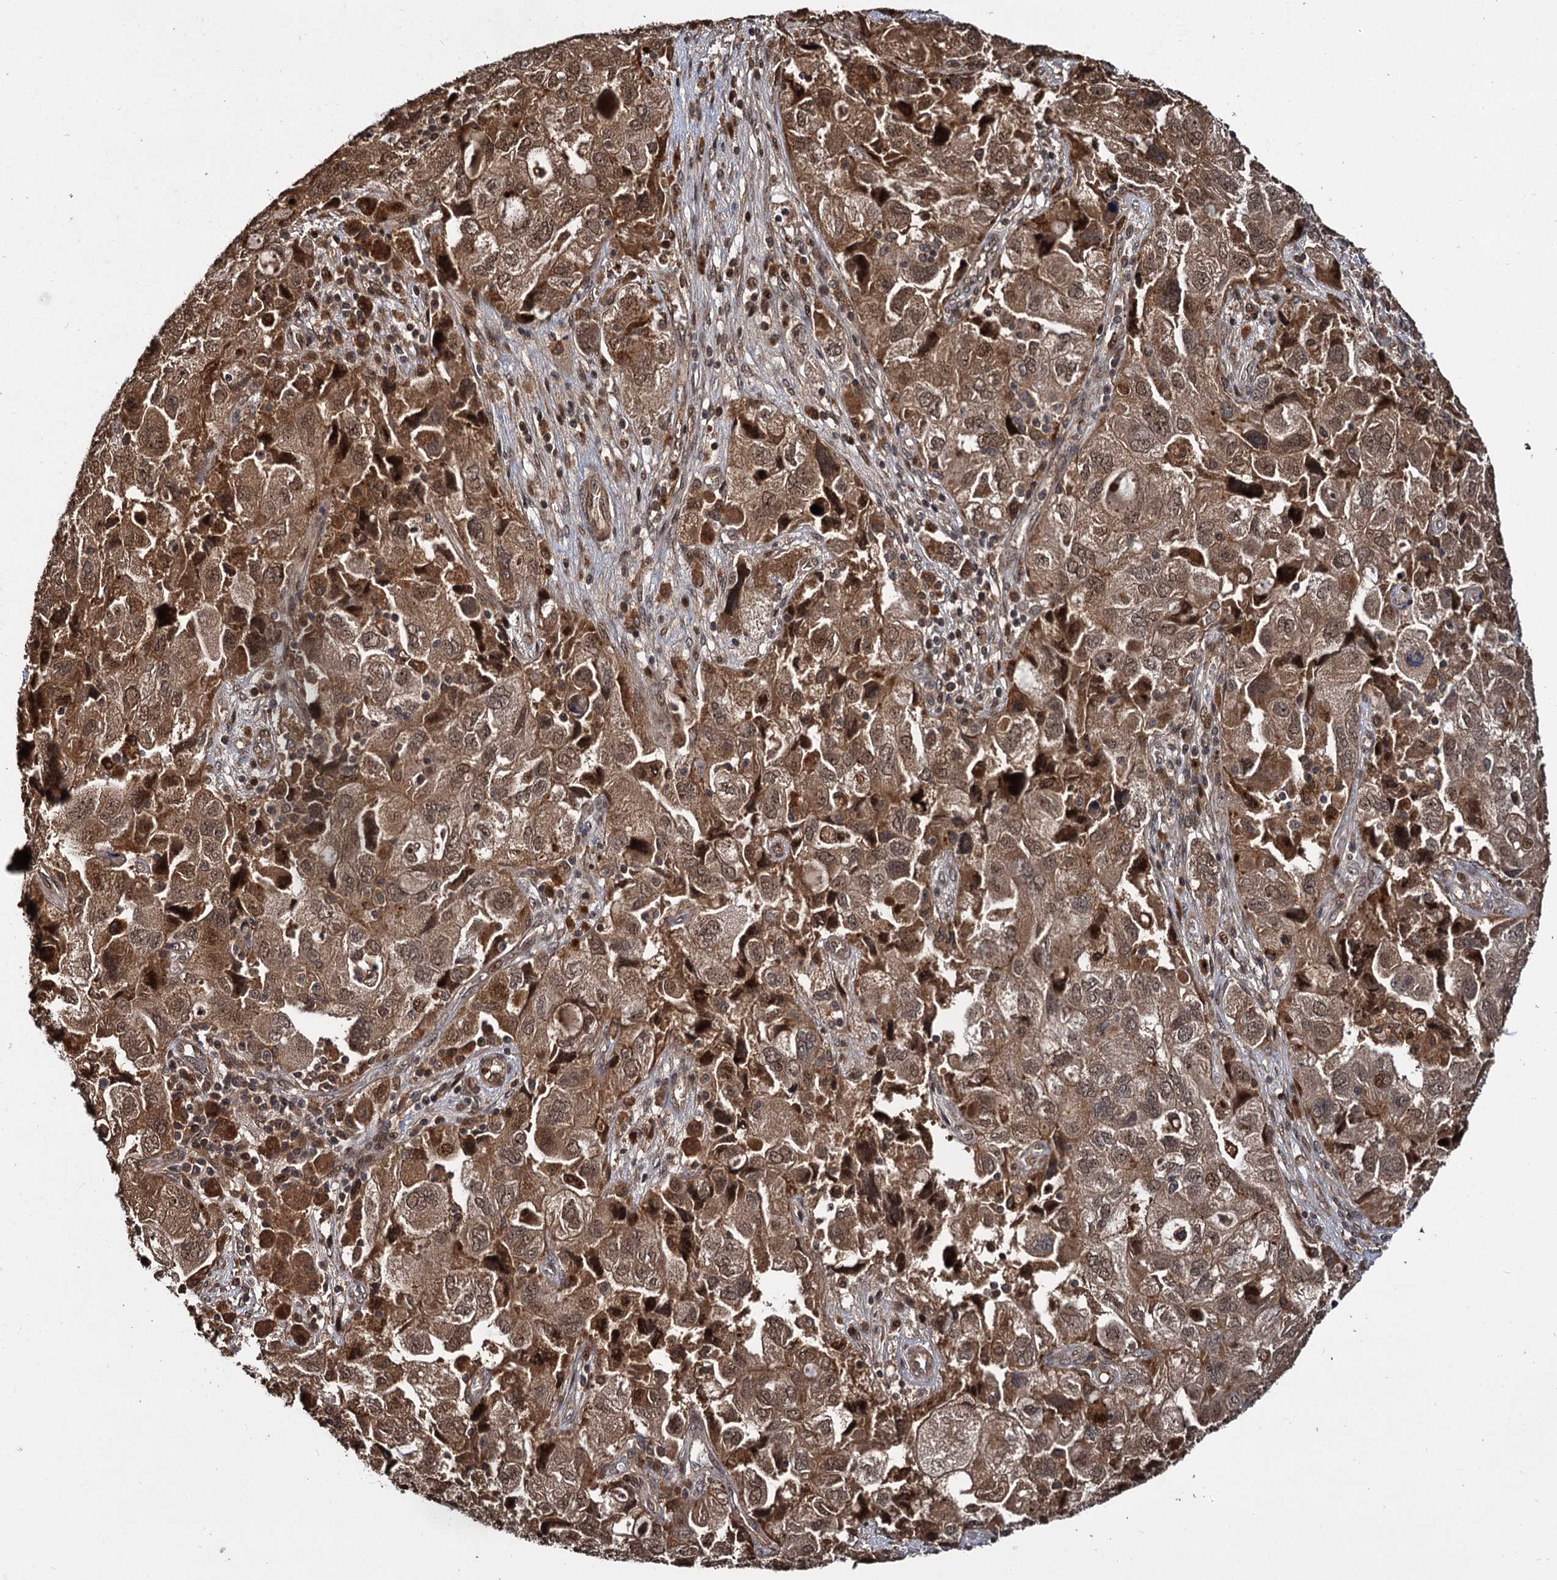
{"staining": {"intensity": "moderate", "quantity": ">75%", "location": "cytoplasmic/membranous,nuclear"}, "tissue": "ovarian cancer", "cell_type": "Tumor cells", "image_type": "cancer", "snomed": [{"axis": "morphology", "description": "Carcinoma, NOS"}, {"axis": "morphology", "description": "Cystadenocarcinoma, serous, NOS"}, {"axis": "topography", "description": "Ovary"}], "caption": "Protein staining exhibits moderate cytoplasmic/membranous and nuclear positivity in approximately >75% of tumor cells in carcinoma (ovarian).", "gene": "CEP192", "patient": {"sex": "female", "age": 69}}